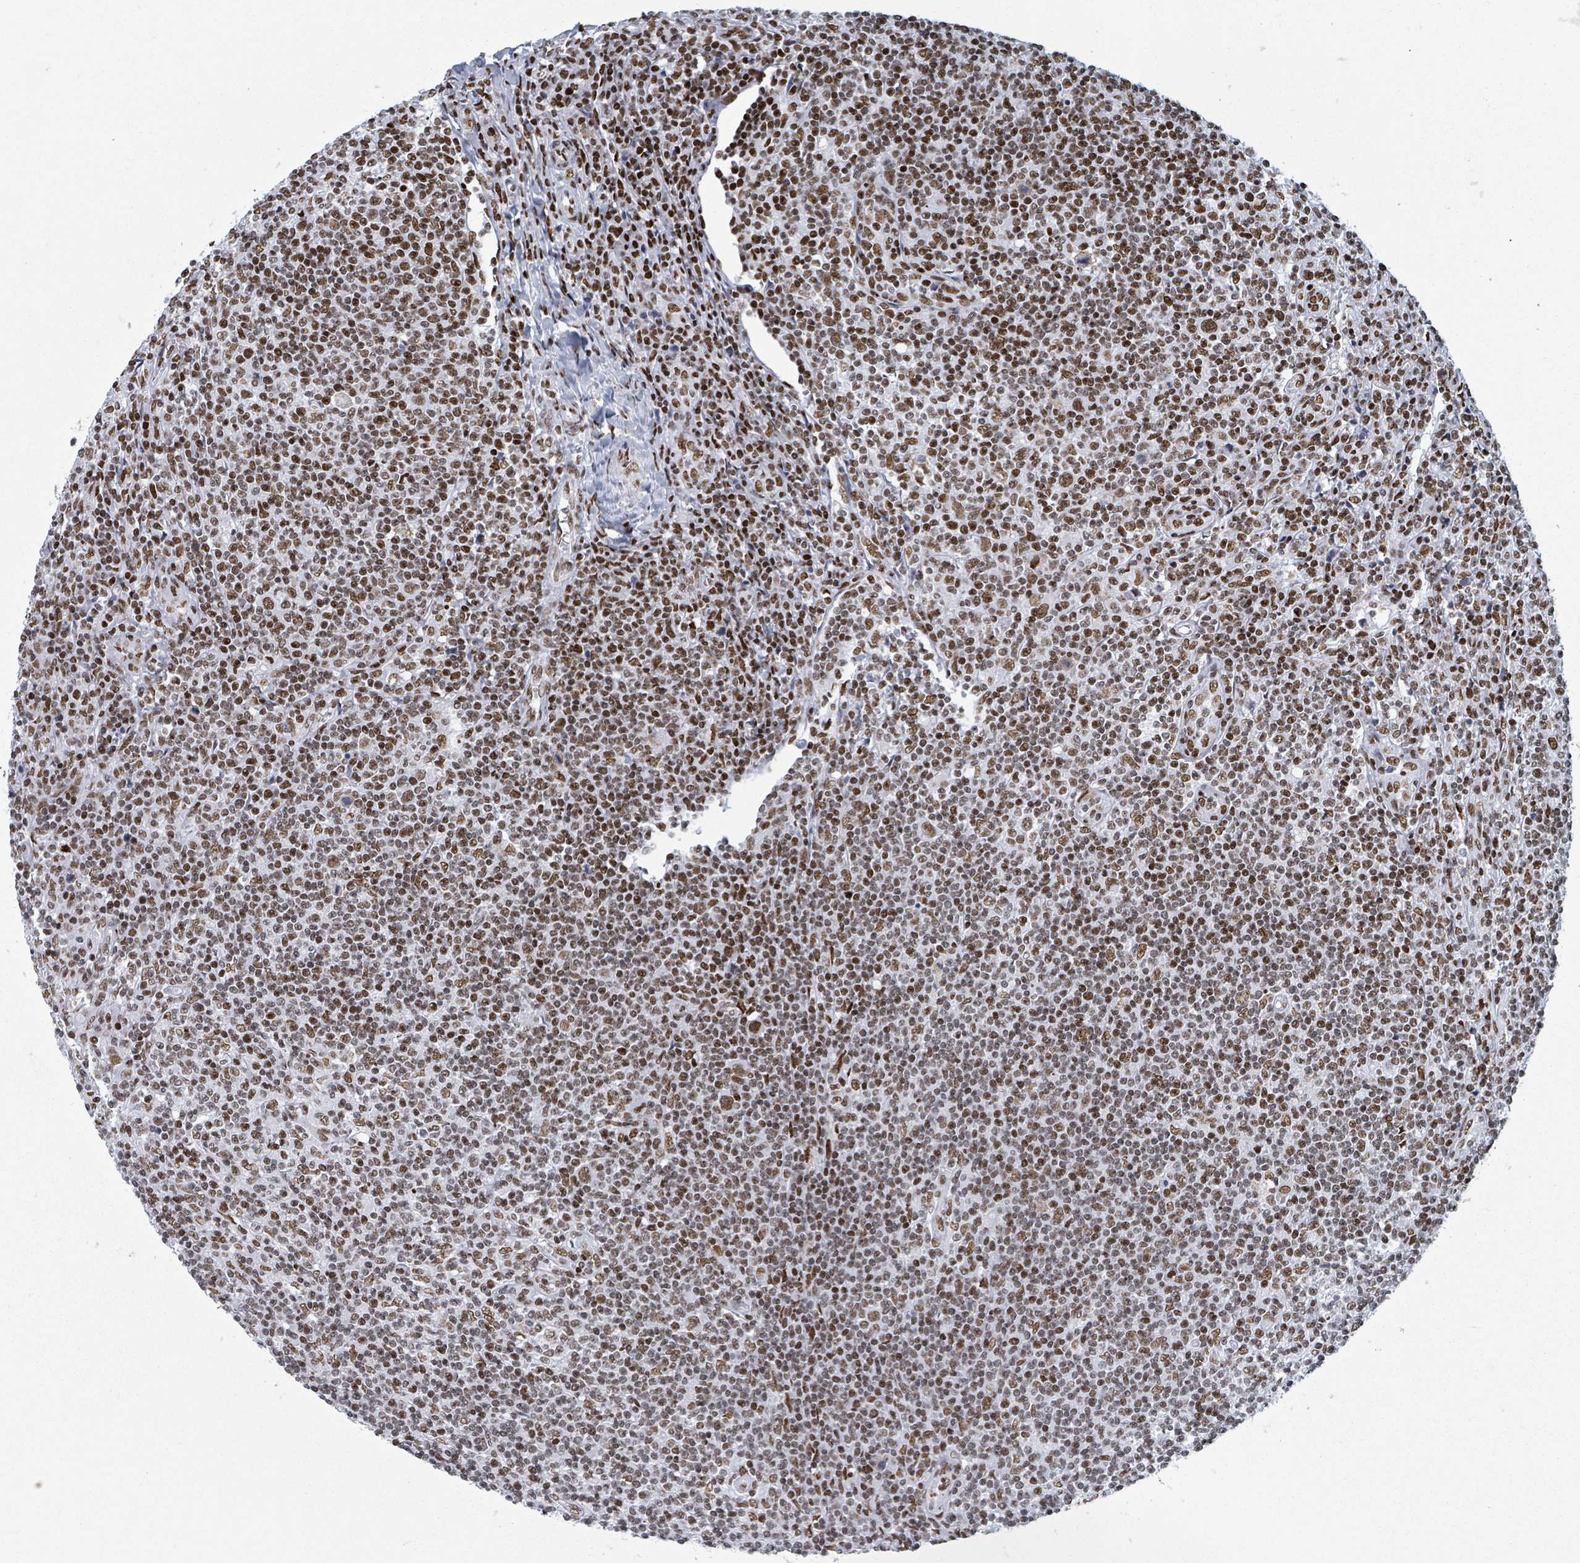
{"staining": {"intensity": "moderate", "quantity": ">75%", "location": "nuclear"}, "tissue": "lymphoma", "cell_type": "Tumor cells", "image_type": "cancer", "snomed": [{"axis": "morphology", "description": "Hodgkin's disease, NOS"}, {"axis": "topography", "description": "Lymph node"}], "caption": "Hodgkin's disease tissue exhibits moderate nuclear staining in approximately >75% of tumor cells", "gene": "DHX16", "patient": {"sex": "male", "age": 83}}